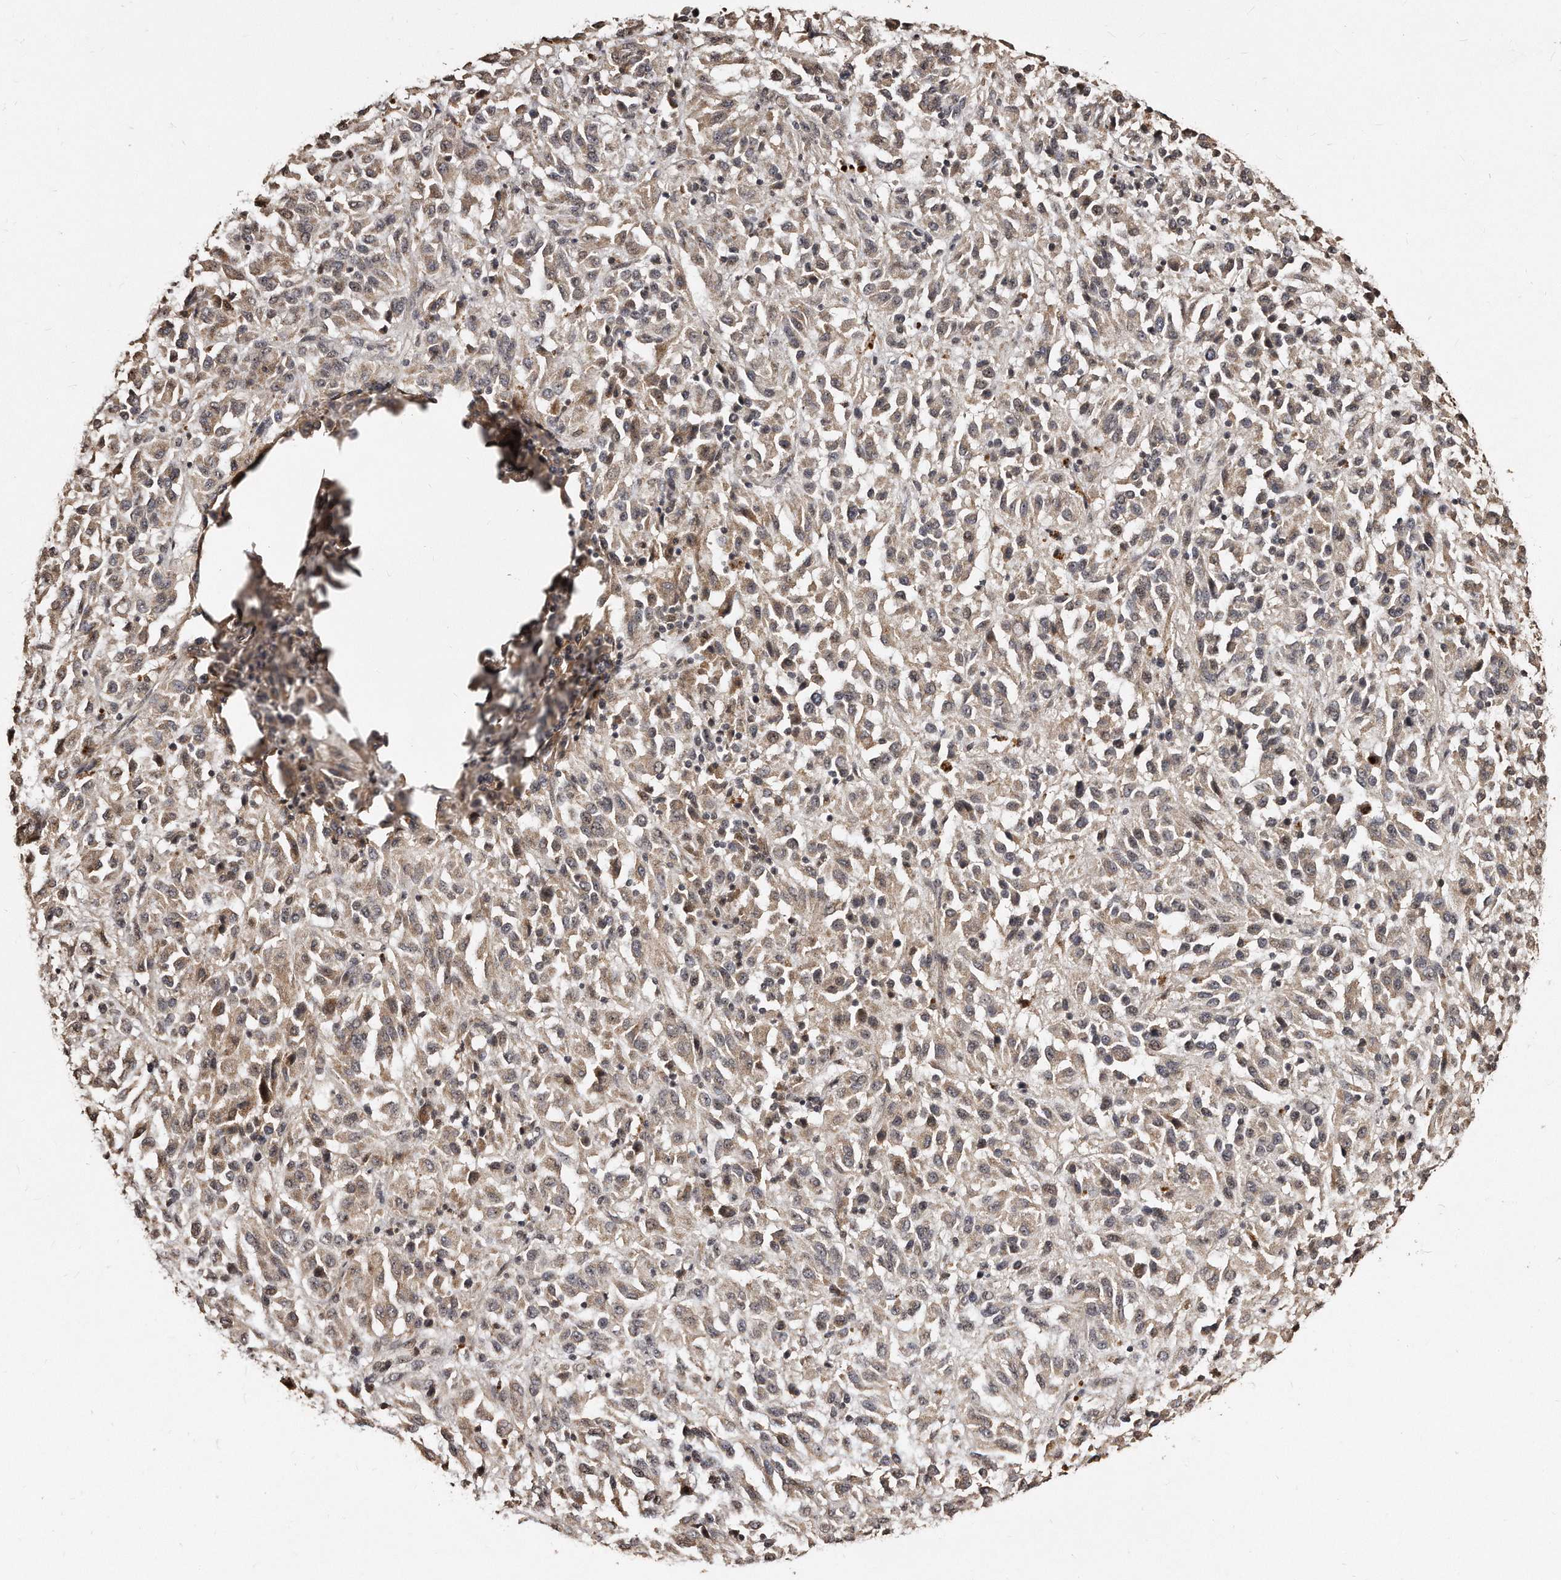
{"staining": {"intensity": "weak", "quantity": ">75%", "location": "cytoplasmic/membranous"}, "tissue": "melanoma", "cell_type": "Tumor cells", "image_type": "cancer", "snomed": [{"axis": "morphology", "description": "Malignant melanoma, Metastatic site"}, {"axis": "topography", "description": "Lung"}], "caption": "There is low levels of weak cytoplasmic/membranous staining in tumor cells of melanoma, as demonstrated by immunohistochemical staining (brown color).", "gene": "TSHR", "patient": {"sex": "male", "age": 64}}